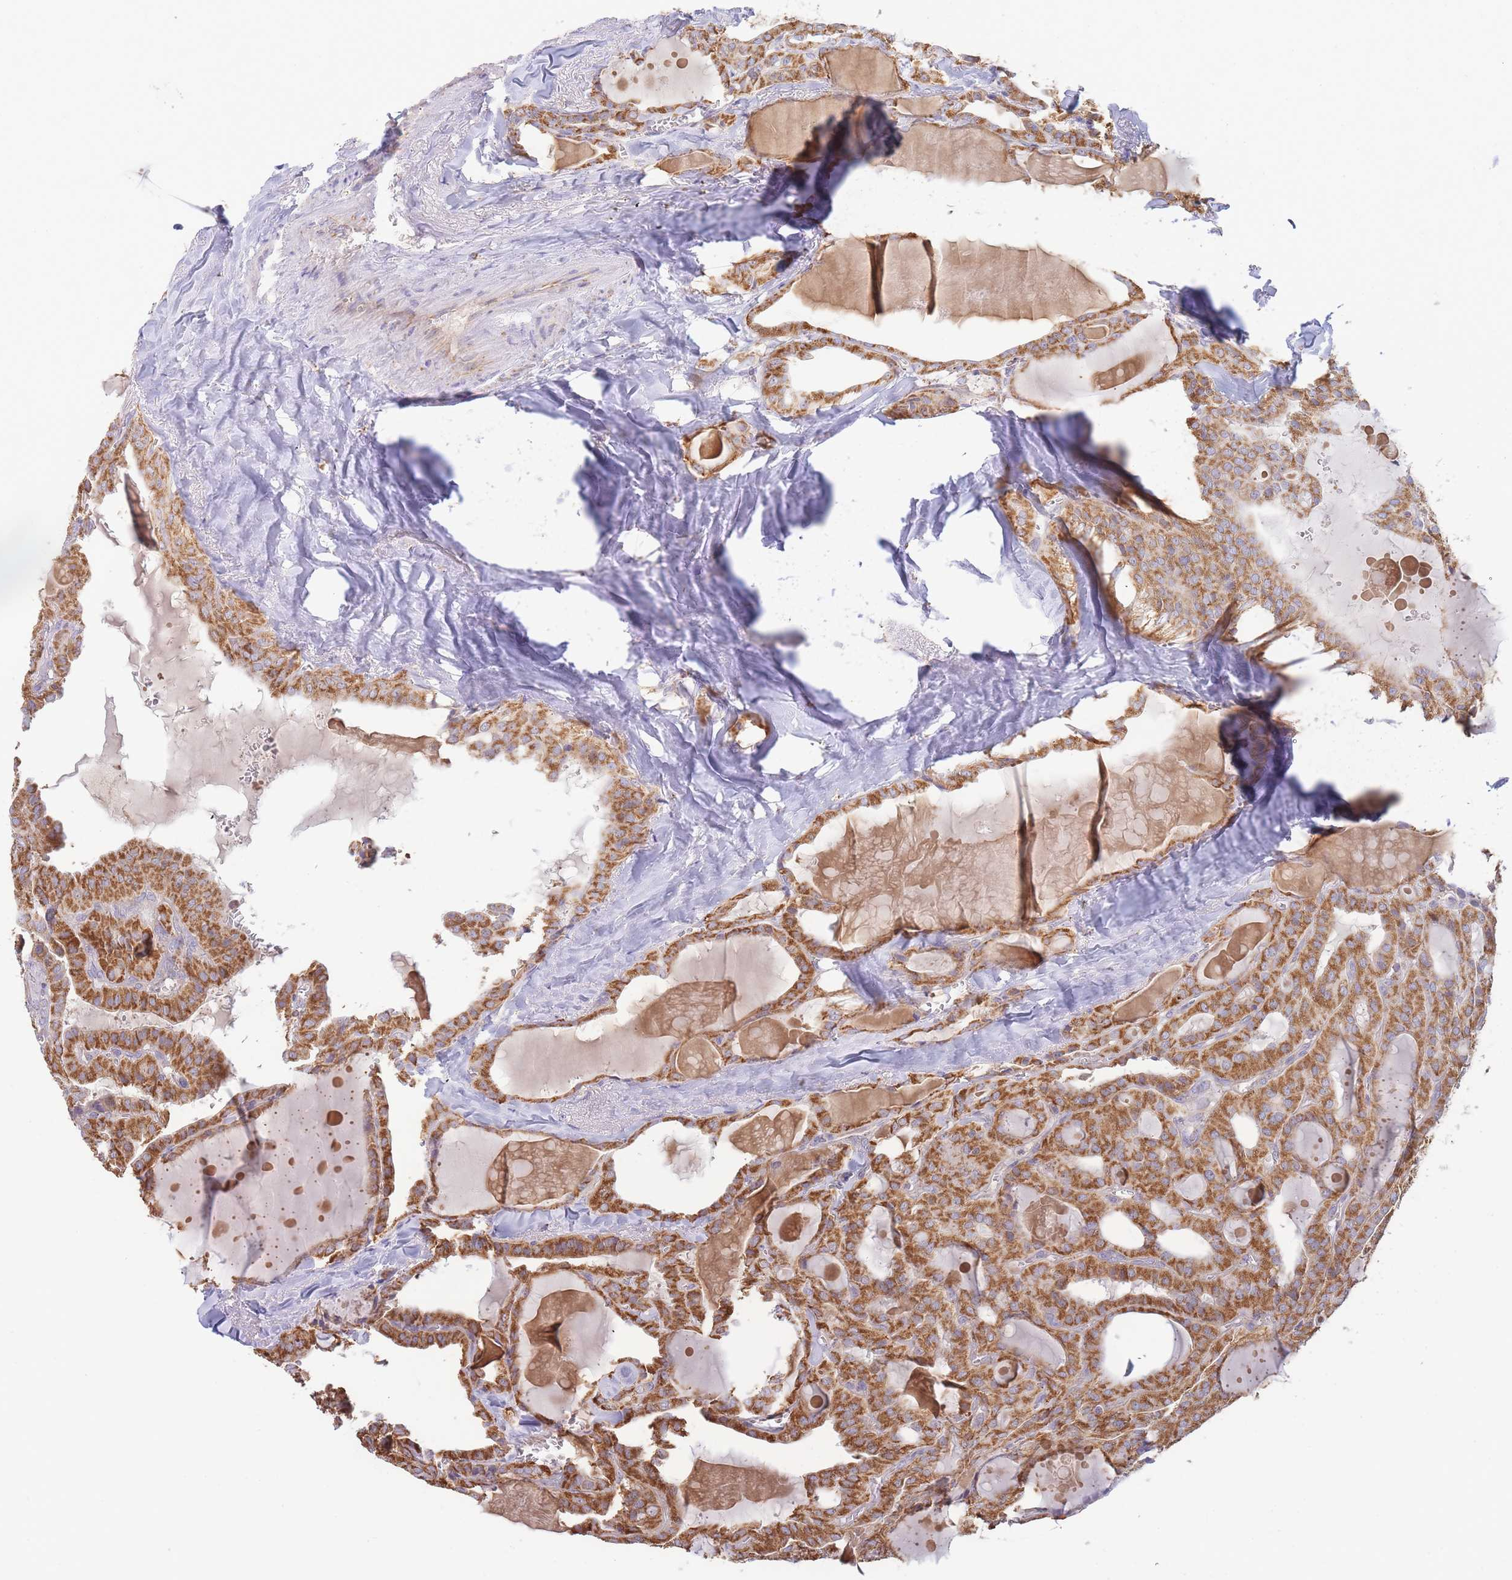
{"staining": {"intensity": "strong", "quantity": ">75%", "location": "cytoplasmic/membranous"}, "tissue": "thyroid cancer", "cell_type": "Tumor cells", "image_type": "cancer", "snomed": [{"axis": "morphology", "description": "Papillary adenocarcinoma, NOS"}, {"axis": "topography", "description": "Thyroid gland"}], "caption": "IHC histopathology image of papillary adenocarcinoma (thyroid) stained for a protein (brown), which reveals high levels of strong cytoplasmic/membranous positivity in approximately >75% of tumor cells.", "gene": "MRPL17", "patient": {"sex": "male", "age": 52}}